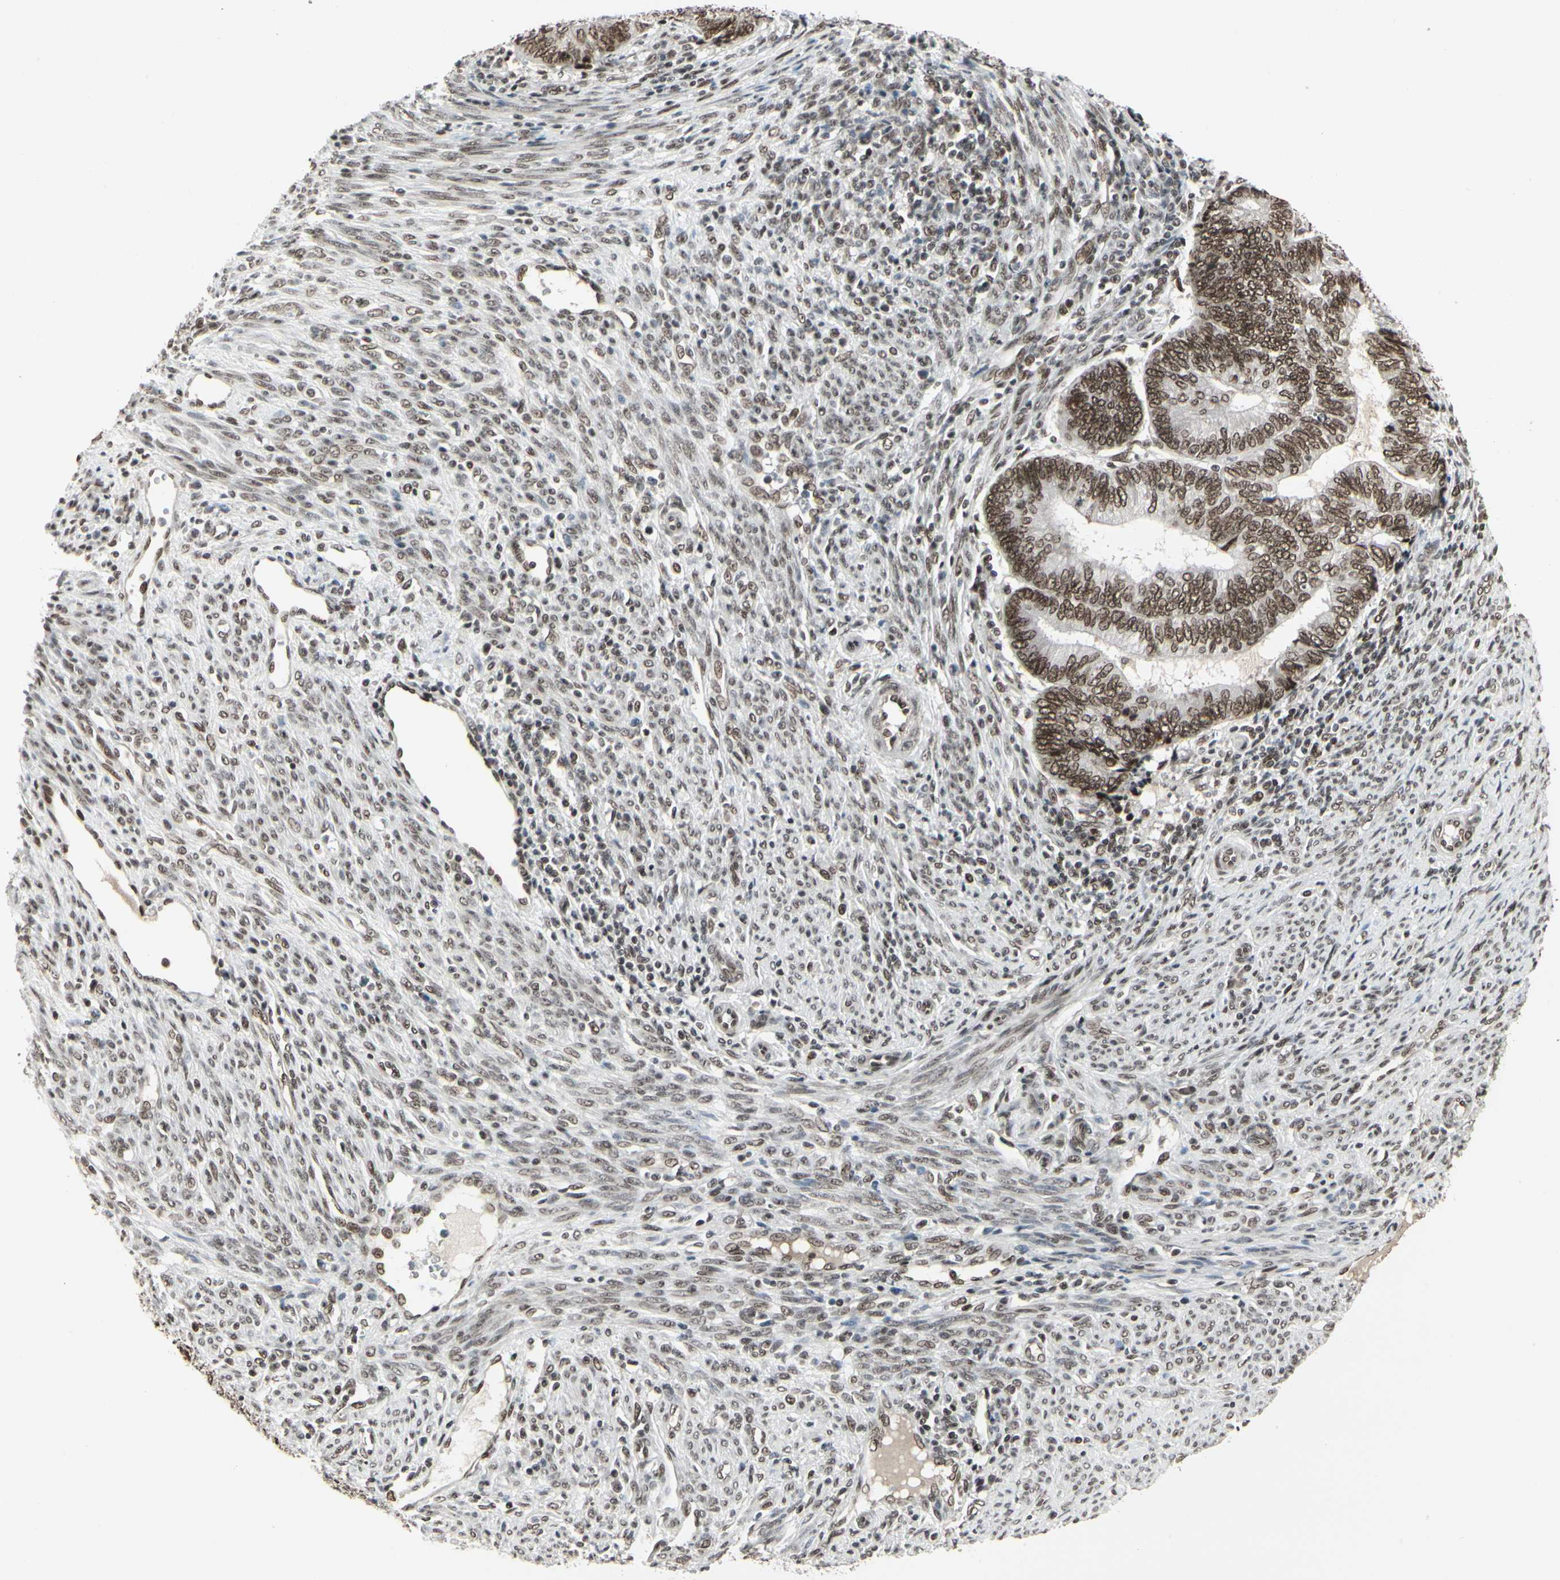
{"staining": {"intensity": "strong", "quantity": ">75%", "location": "nuclear"}, "tissue": "endometrial cancer", "cell_type": "Tumor cells", "image_type": "cancer", "snomed": [{"axis": "morphology", "description": "Adenocarcinoma, NOS"}, {"axis": "topography", "description": "Uterus"}, {"axis": "topography", "description": "Endometrium"}], "caption": "Strong nuclear positivity is present in about >75% of tumor cells in adenocarcinoma (endometrial). The staining was performed using DAB (3,3'-diaminobenzidine), with brown indicating positive protein expression. Nuclei are stained blue with hematoxylin.", "gene": "HMG20A", "patient": {"sex": "female", "age": 70}}